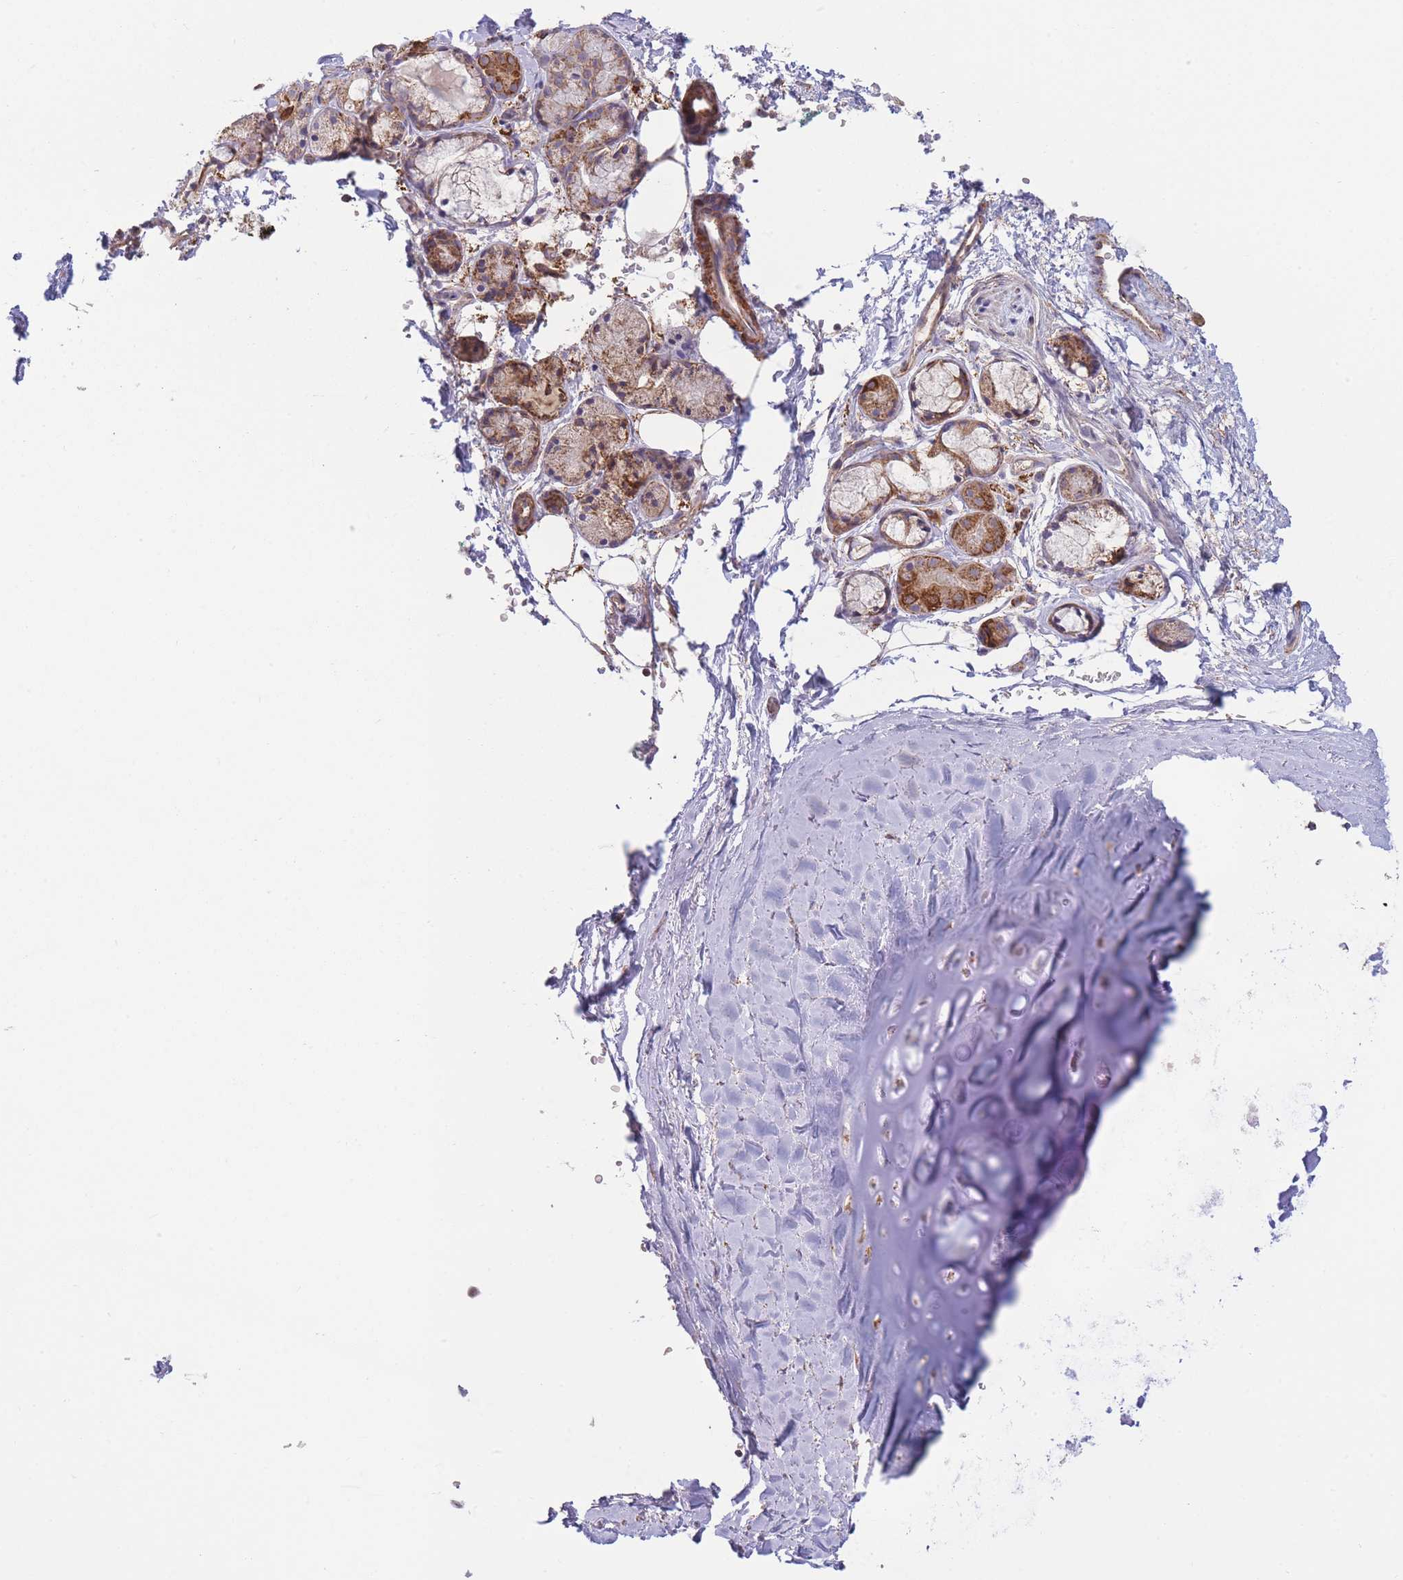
{"staining": {"intensity": "negative", "quantity": "none", "location": "none"}, "tissue": "adipose tissue", "cell_type": "Adipocytes", "image_type": "normal", "snomed": [{"axis": "morphology", "description": "Normal tissue, NOS"}, {"axis": "topography", "description": "Cartilage tissue"}, {"axis": "topography", "description": "Bronchus"}], "caption": "Unremarkable adipose tissue was stained to show a protein in brown. There is no significant positivity in adipocytes. (DAB (3,3'-diaminobenzidine) IHC visualized using brightfield microscopy, high magnification).", "gene": "KIF16B", "patient": {"sex": "female", "age": 72}}